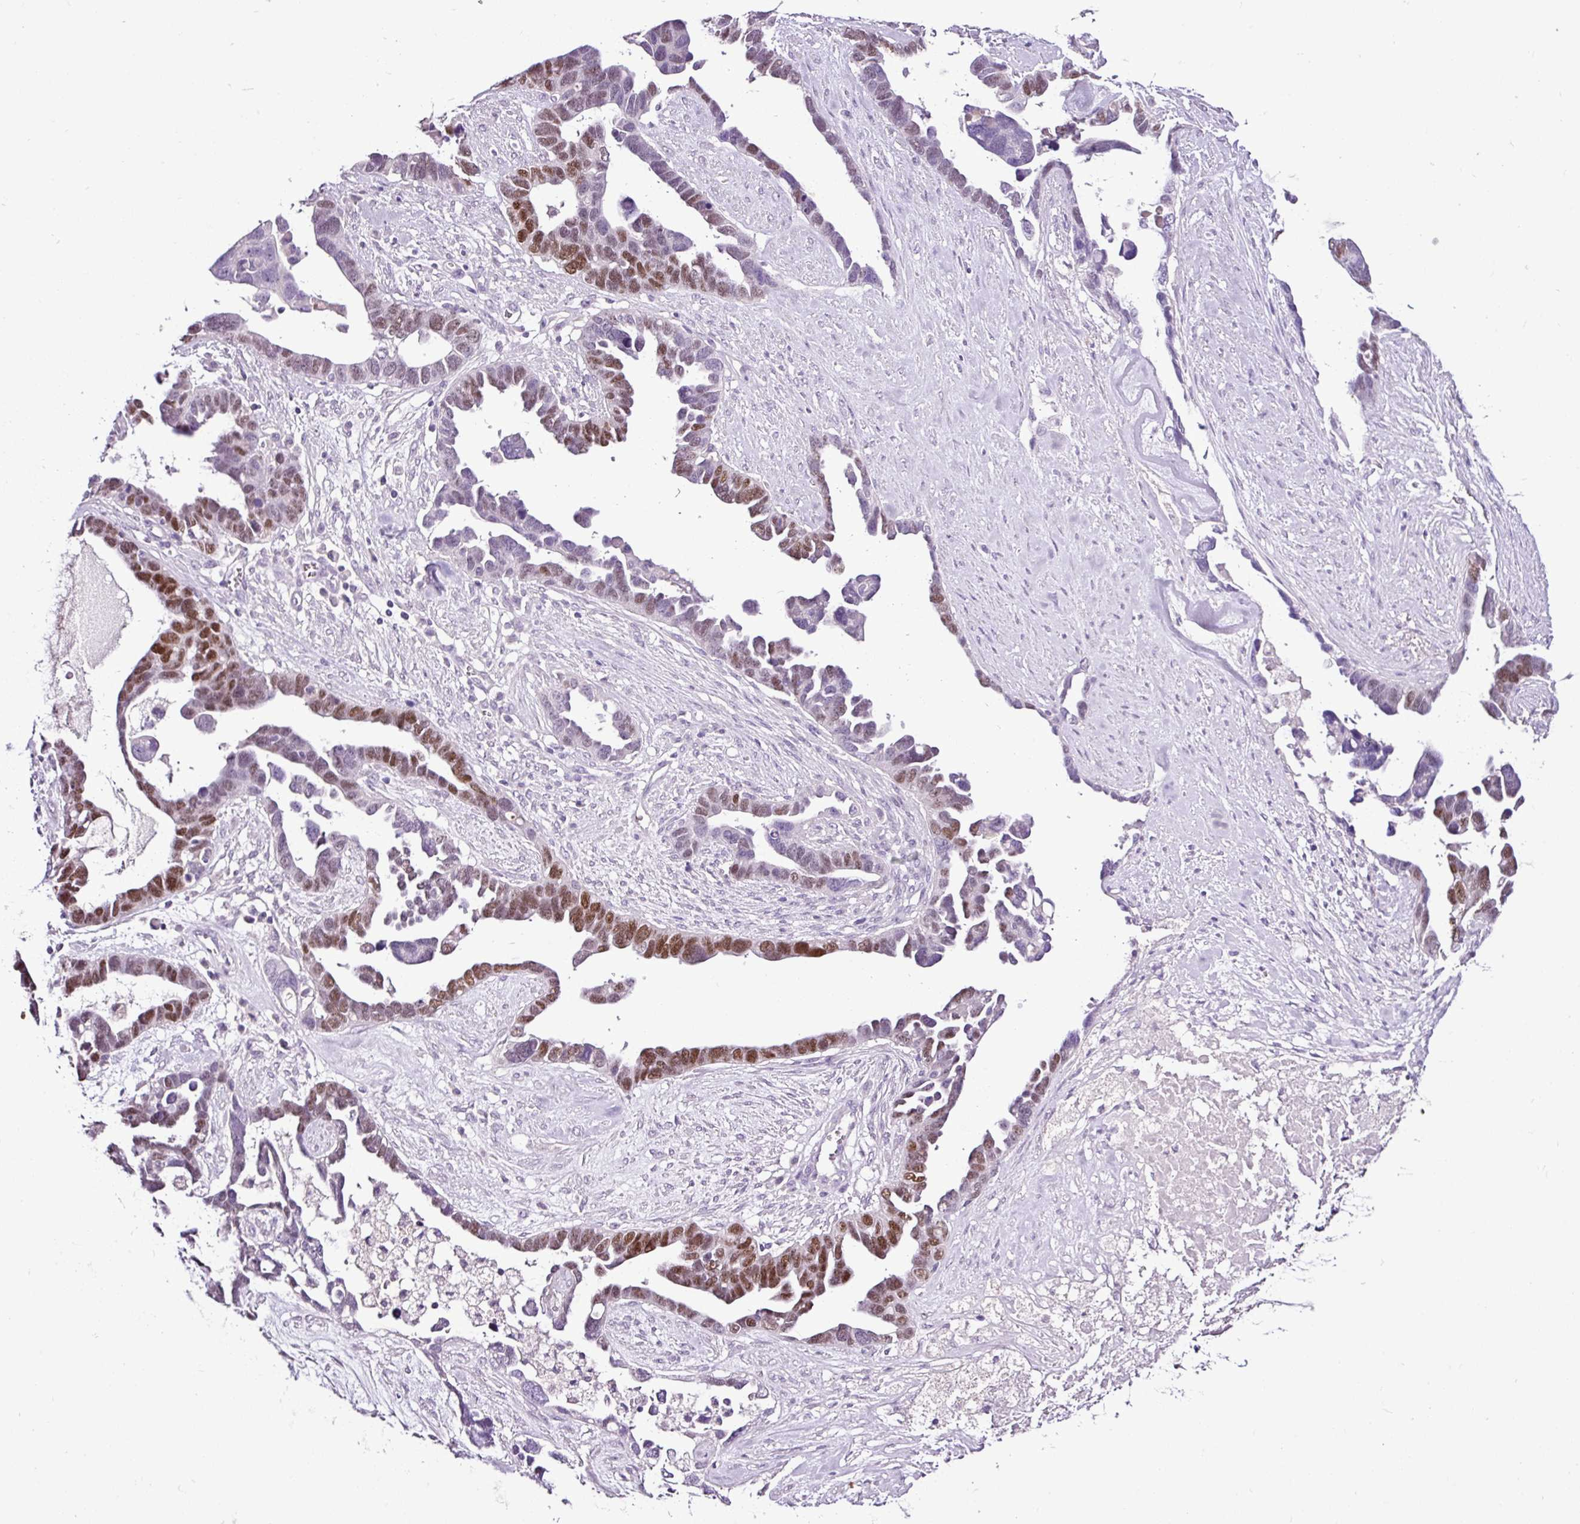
{"staining": {"intensity": "moderate", "quantity": "<25%", "location": "nuclear"}, "tissue": "ovarian cancer", "cell_type": "Tumor cells", "image_type": "cancer", "snomed": [{"axis": "morphology", "description": "Cystadenocarcinoma, serous, NOS"}, {"axis": "topography", "description": "Ovary"}], "caption": "Moderate nuclear positivity for a protein is identified in approximately <25% of tumor cells of ovarian cancer using immunohistochemistry (IHC).", "gene": "ESR1", "patient": {"sex": "female", "age": 54}}